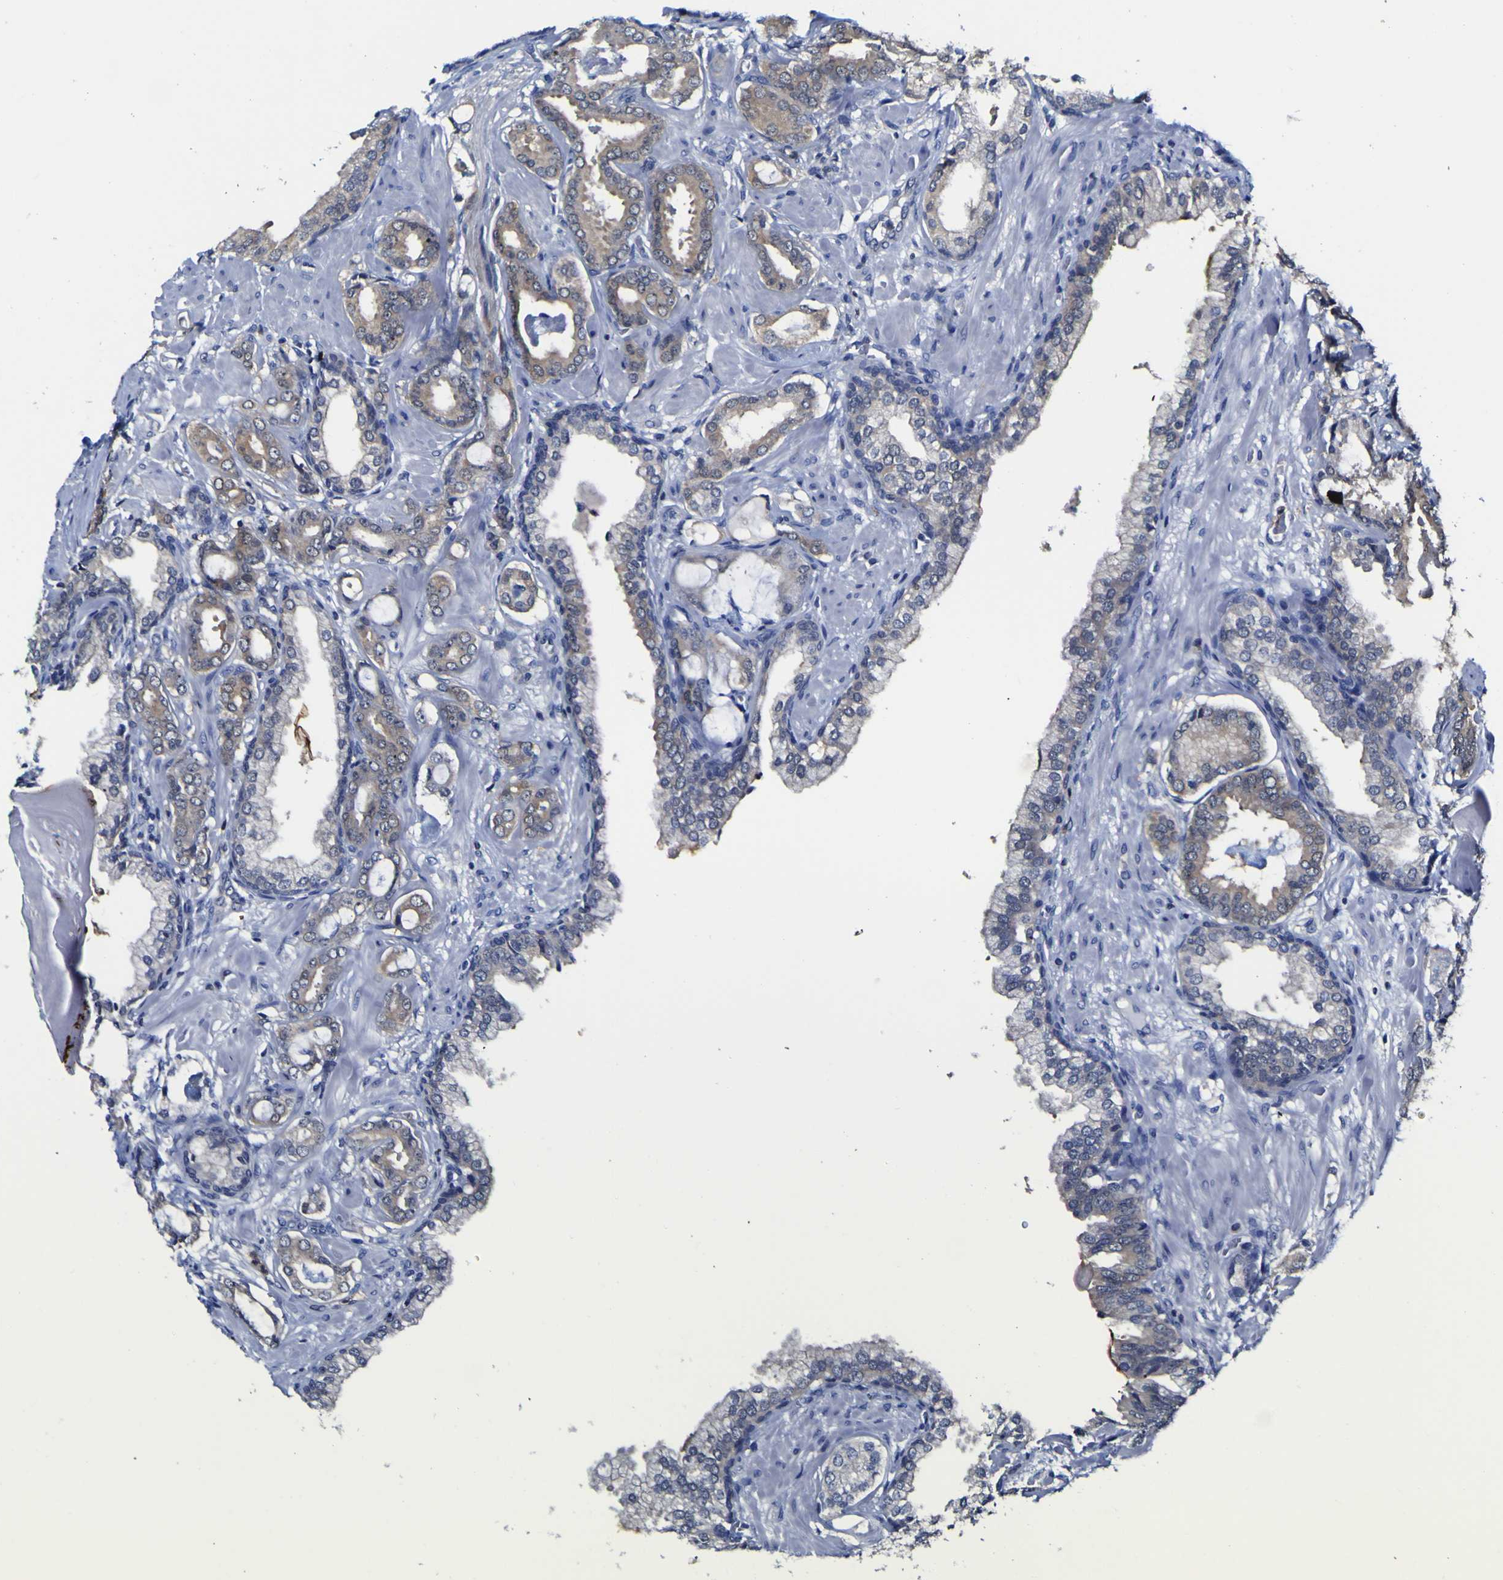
{"staining": {"intensity": "weak", "quantity": "25%-75%", "location": "cytoplasmic/membranous"}, "tissue": "prostate cancer", "cell_type": "Tumor cells", "image_type": "cancer", "snomed": [{"axis": "morphology", "description": "Adenocarcinoma, Low grade"}, {"axis": "topography", "description": "Prostate"}], "caption": "Weak cytoplasmic/membranous staining is present in about 25%-75% of tumor cells in prostate cancer (adenocarcinoma (low-grade)). Nuclei are stained in blue.", "gene": "CASP6", "patient": {"sex": "male", "age": 53}}